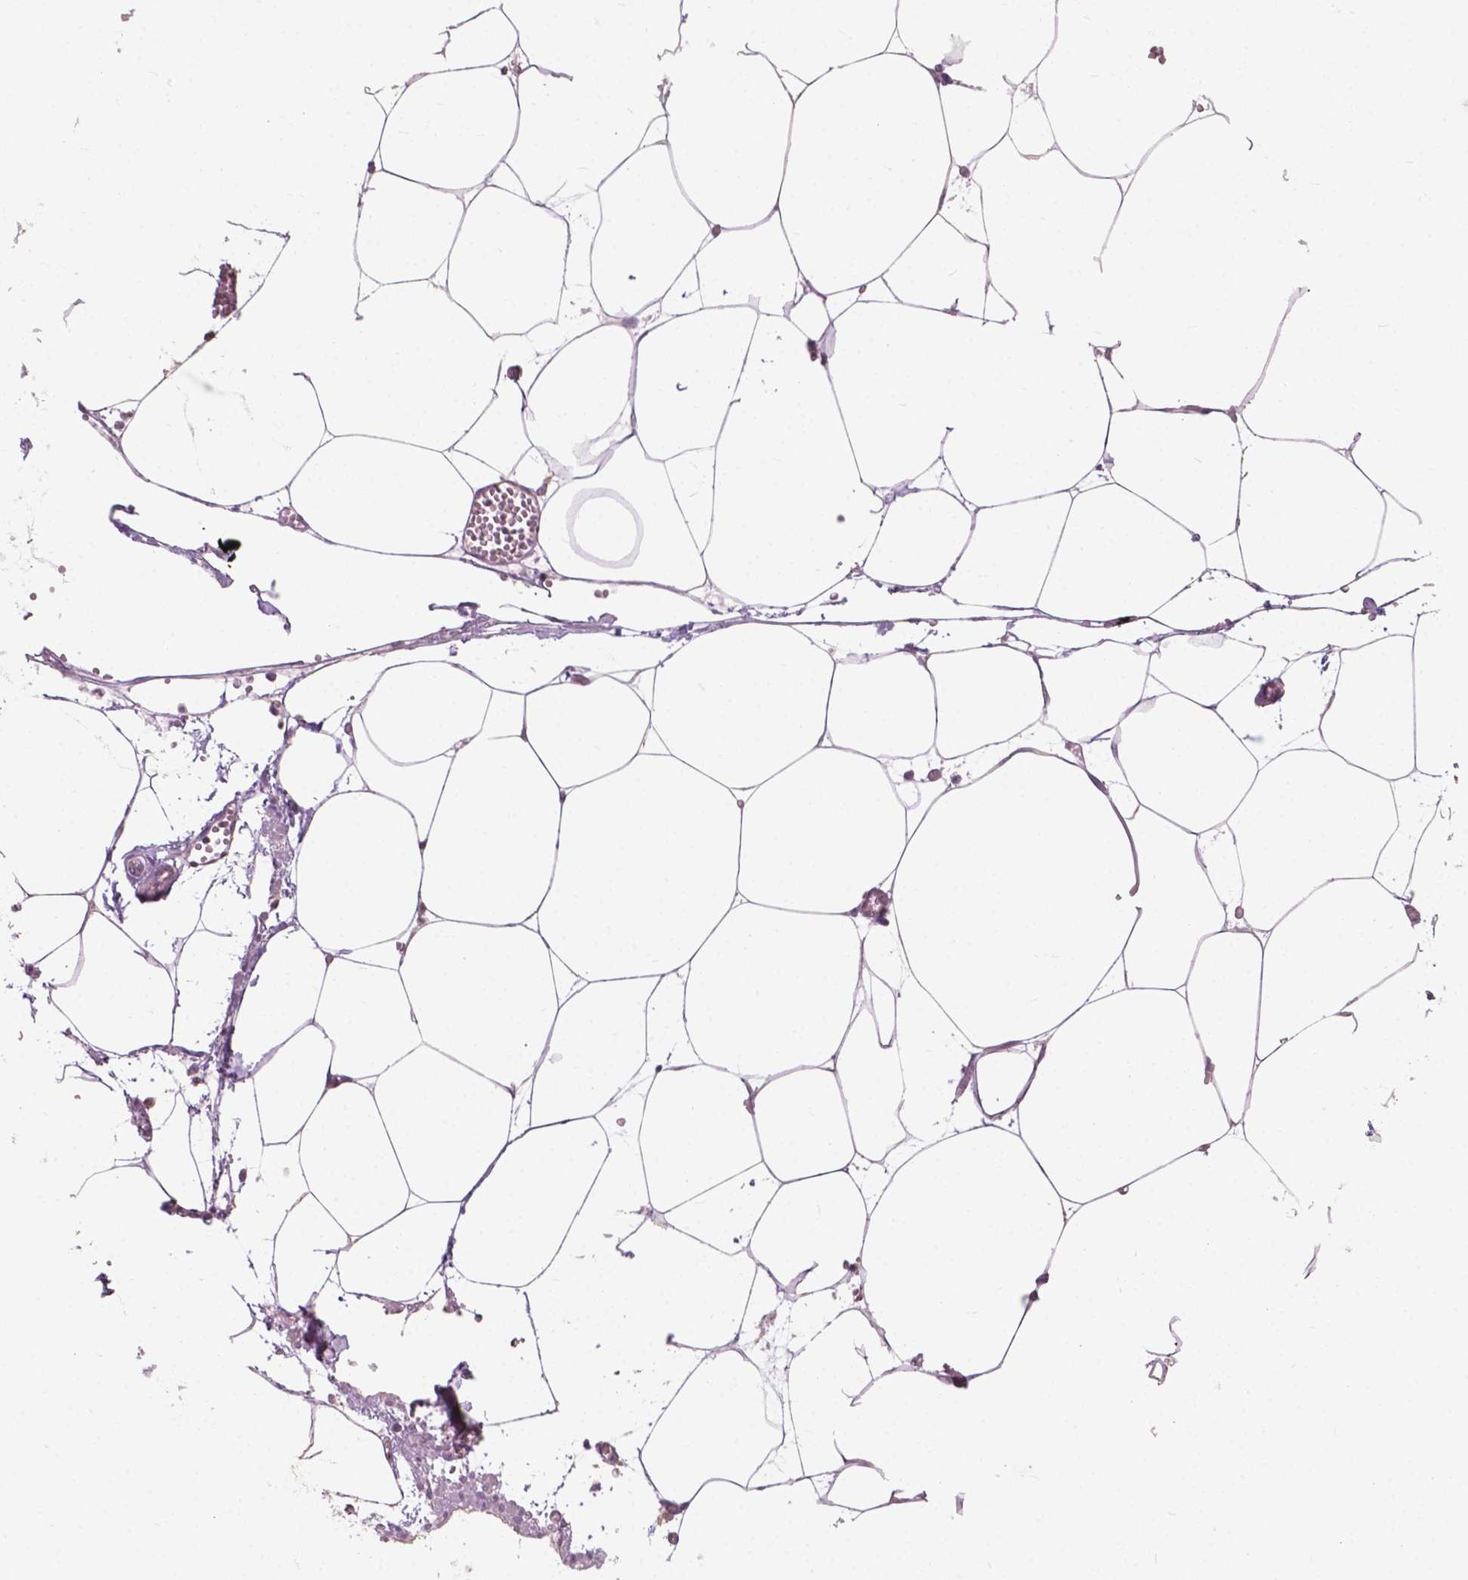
{"staining": {"intensity": "weak", "quantity": "25%-75%", "location": "cytoplasmic/membranous"}, "tissue": "adipose tissue", "cell_type": "Adipocytes", "image_type": "normal", "snomed": [{"axis": "morphology", "description": "Normal tissue, NOS"}, {"axis": "topography", "description": "Adipose tissue"}, {"axis": "topography", "description": "Pancreas"}, {"axis": "topography", "description": "Peripheral nerve tissue"}], "caption": "Normal adipose tissue demonstrates weak cytoplasmic/membranous positivity in about 25%-75% of adipocytes (brown staining indicates protein expression, while blue staining denotes nuclei)..", "gene": "AWAT1", "patient": {"sex": "female", "age": 58}}